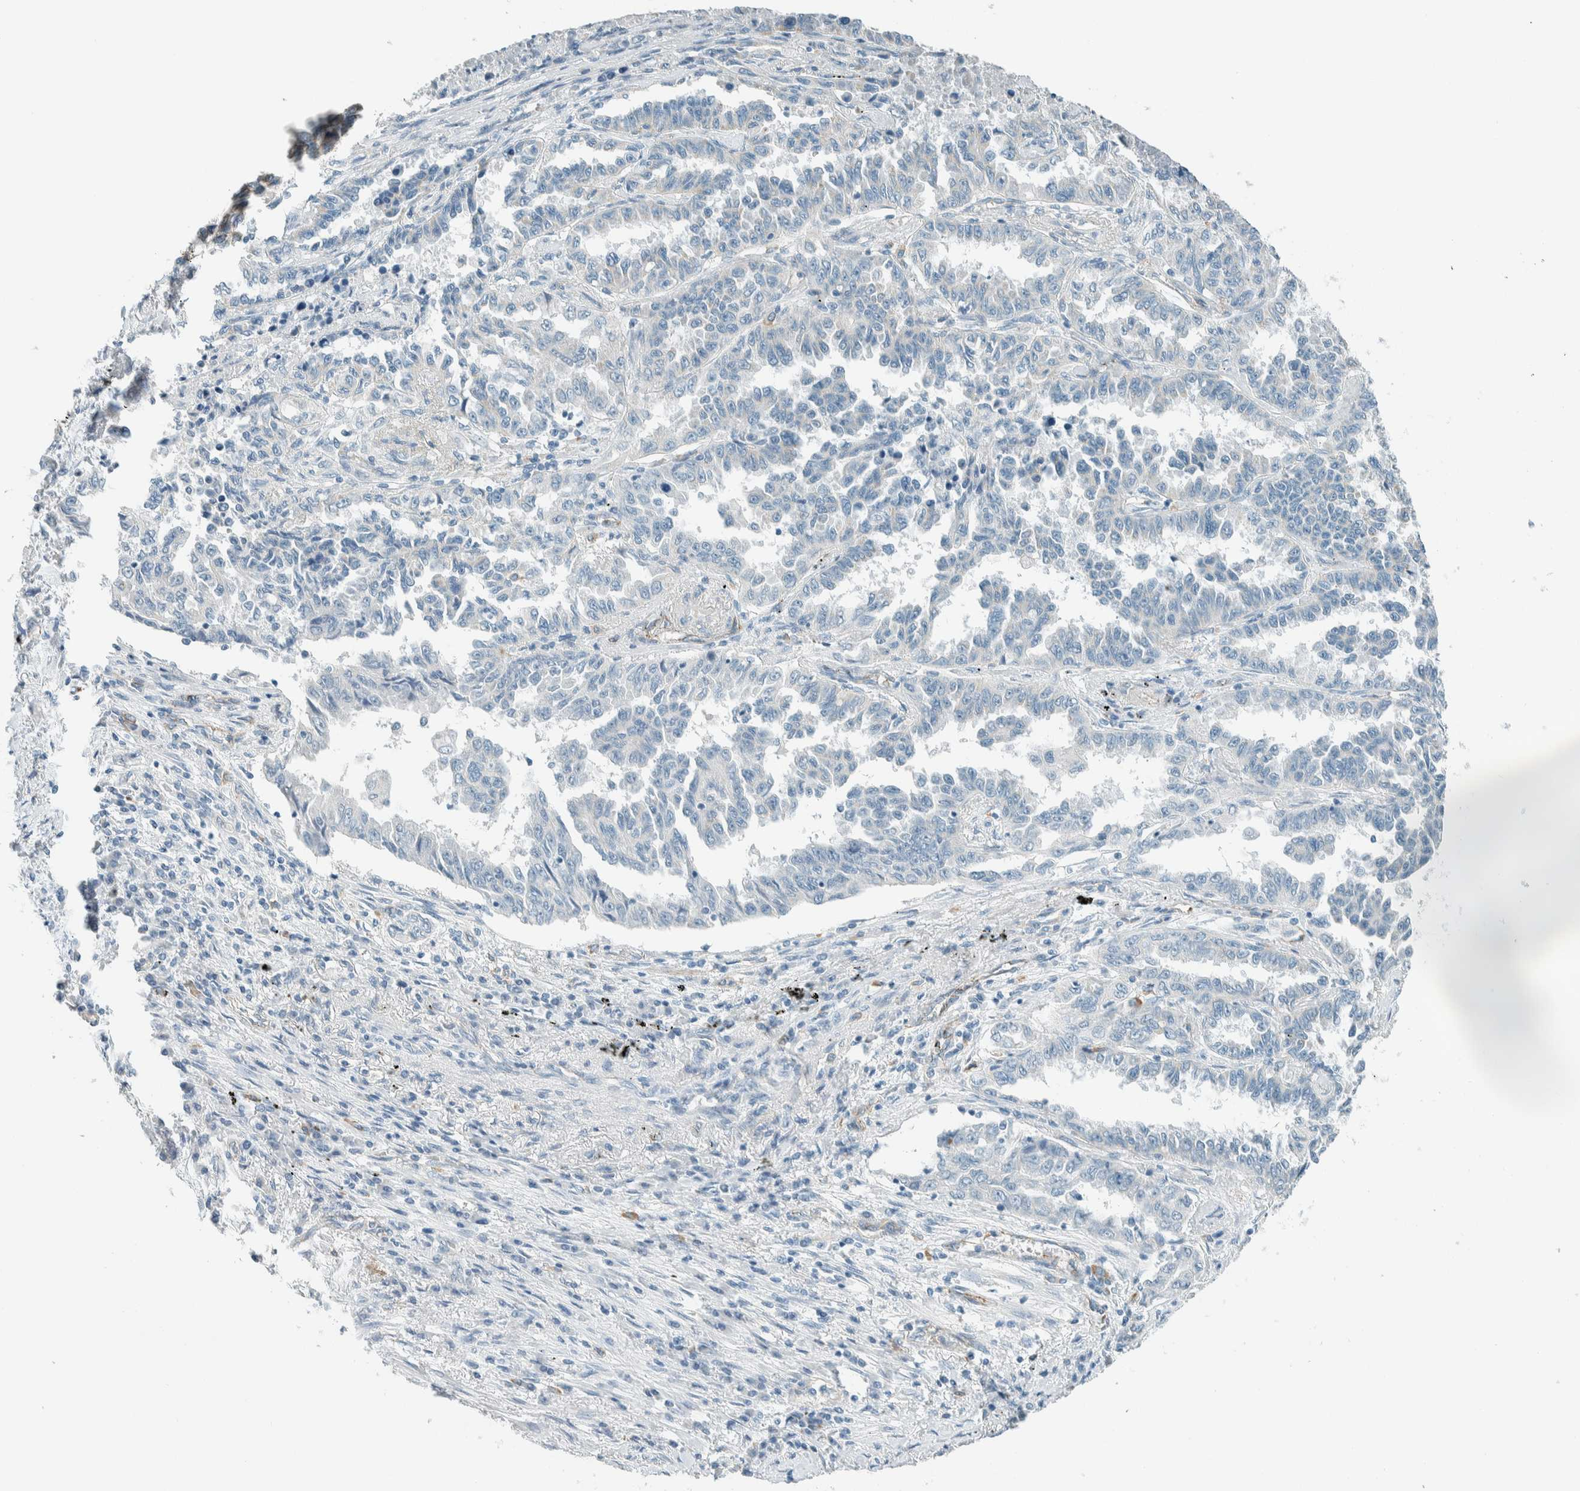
{"staining": {"intensity": "negative", "quantity": "none", "location": "none"}, "tissue": "lung cancer", "cell_type": "Tumor cells", "image_type": "cancer", "snomed": [{"axis": "morphology", "description": "Adenocarcinoma, NOS"}, {"axis": "topography", "description": "Lung"}], "caption": "Immunohistochemistry image of neoplastic tissue: lung cancer (adenocarcinoma) stained with DAB (3,3'-diaminobenzidine) demonstrates no significant protein positivity in tumor cells. The staining was performed using DAB (3,3'-diaminobenzidine) to visualize the protein expression in brown, while the nuclei were stained in blue with hematoxylin (Magnification: 20x).", "gene": "SLFN12", "patient": {"sex": "female", "age": 51}}